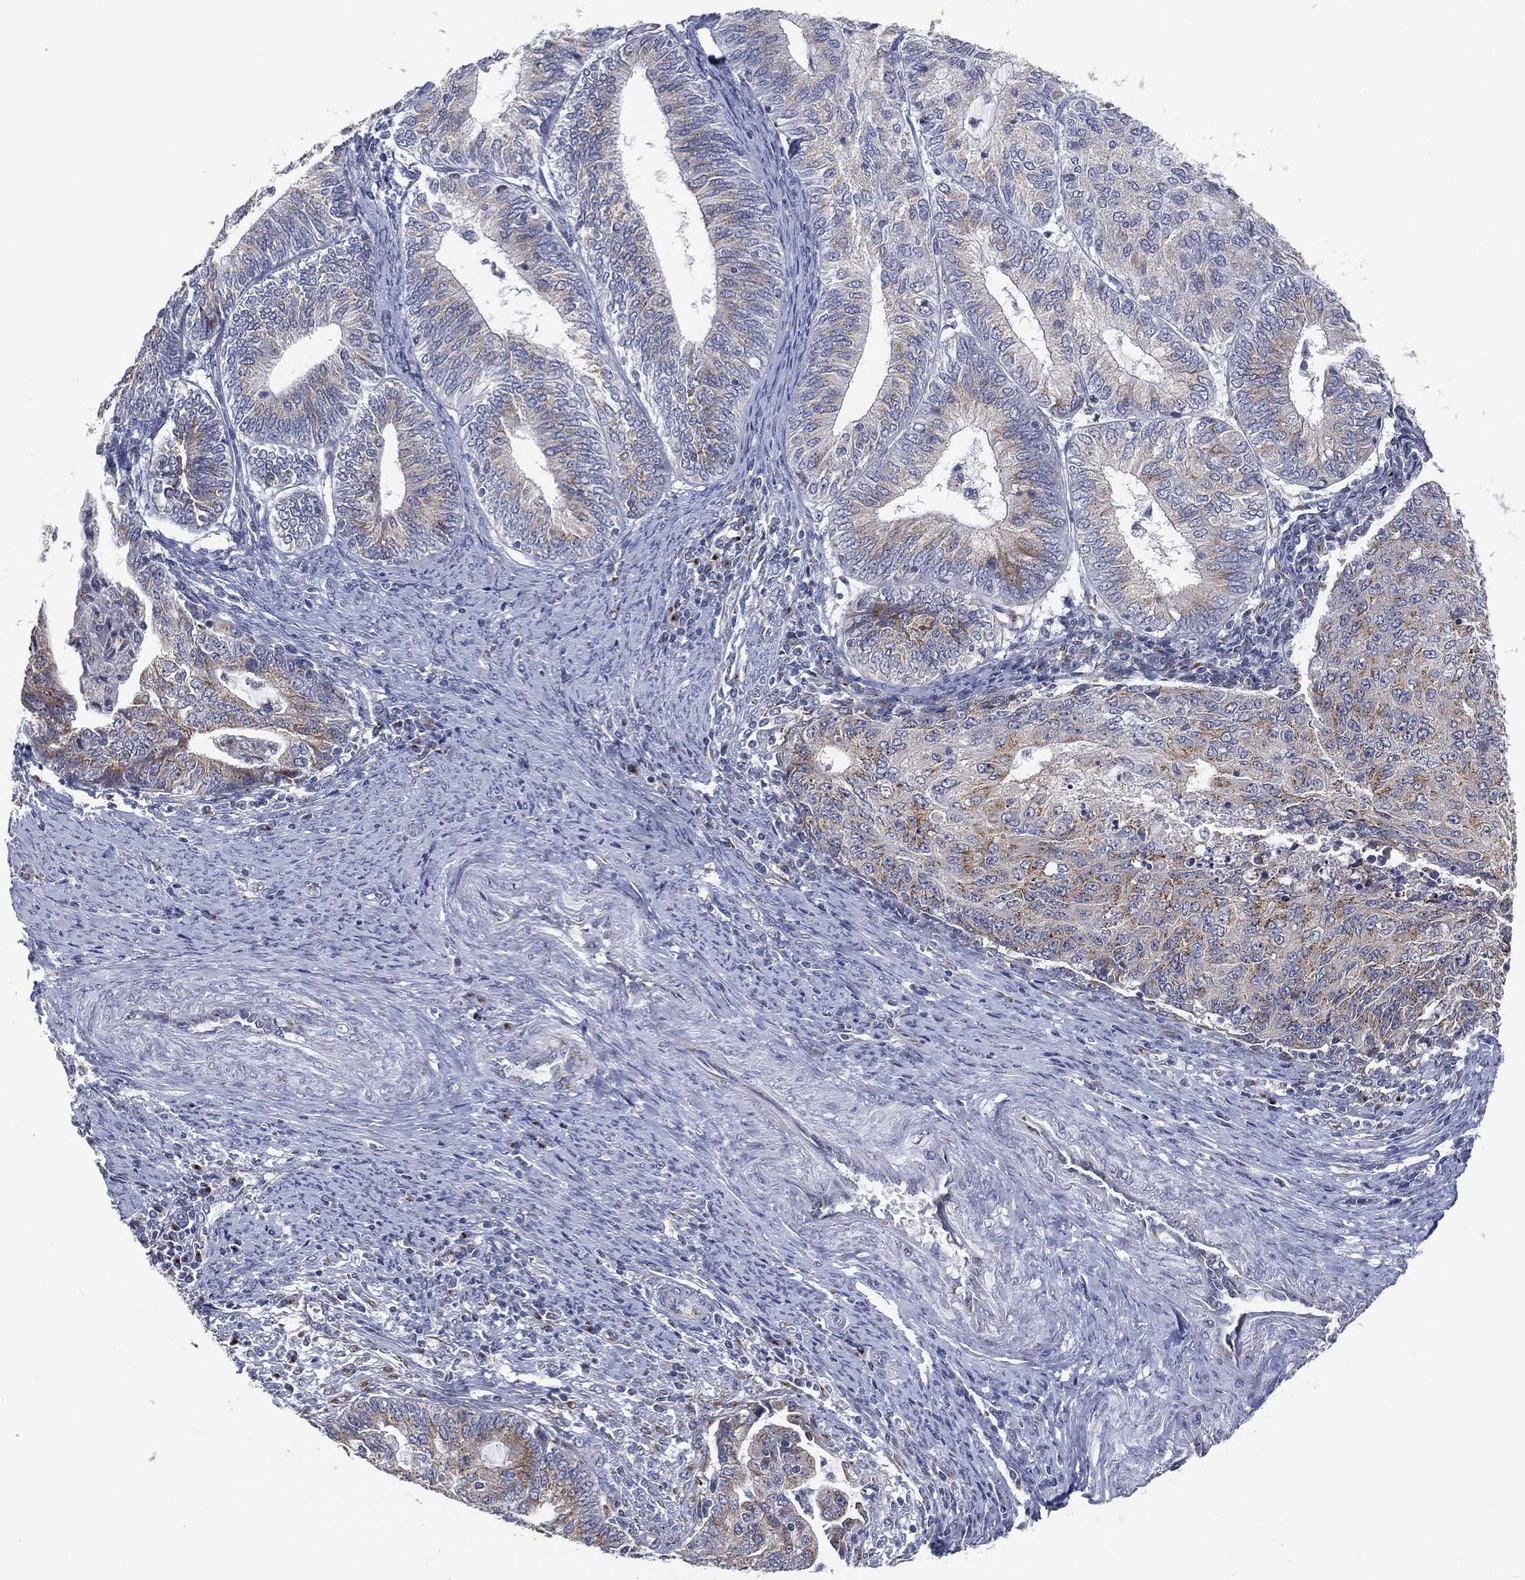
{"staining": {"intensity": "moderate", "quantity": "<25%", "location": "cytoplasmic/membranous"}, "tissue": "endometrial cancer", "cell_type": "Tumor cells", "image_type": "cancer", "snomed": [{"axis": "morphology", "description": "Adenocarcinoma, NOS"}, {"axis": "topography", "description": "Endometrium"}], "caption": "Immunohistochemical staining of endometrial adenocarcinoma shows moderate cytoplasmic/membranous protein staining in about <25% of tumor cells.", "gene": "TICAM1", "patient": {"sex": "female", "age": 82}}